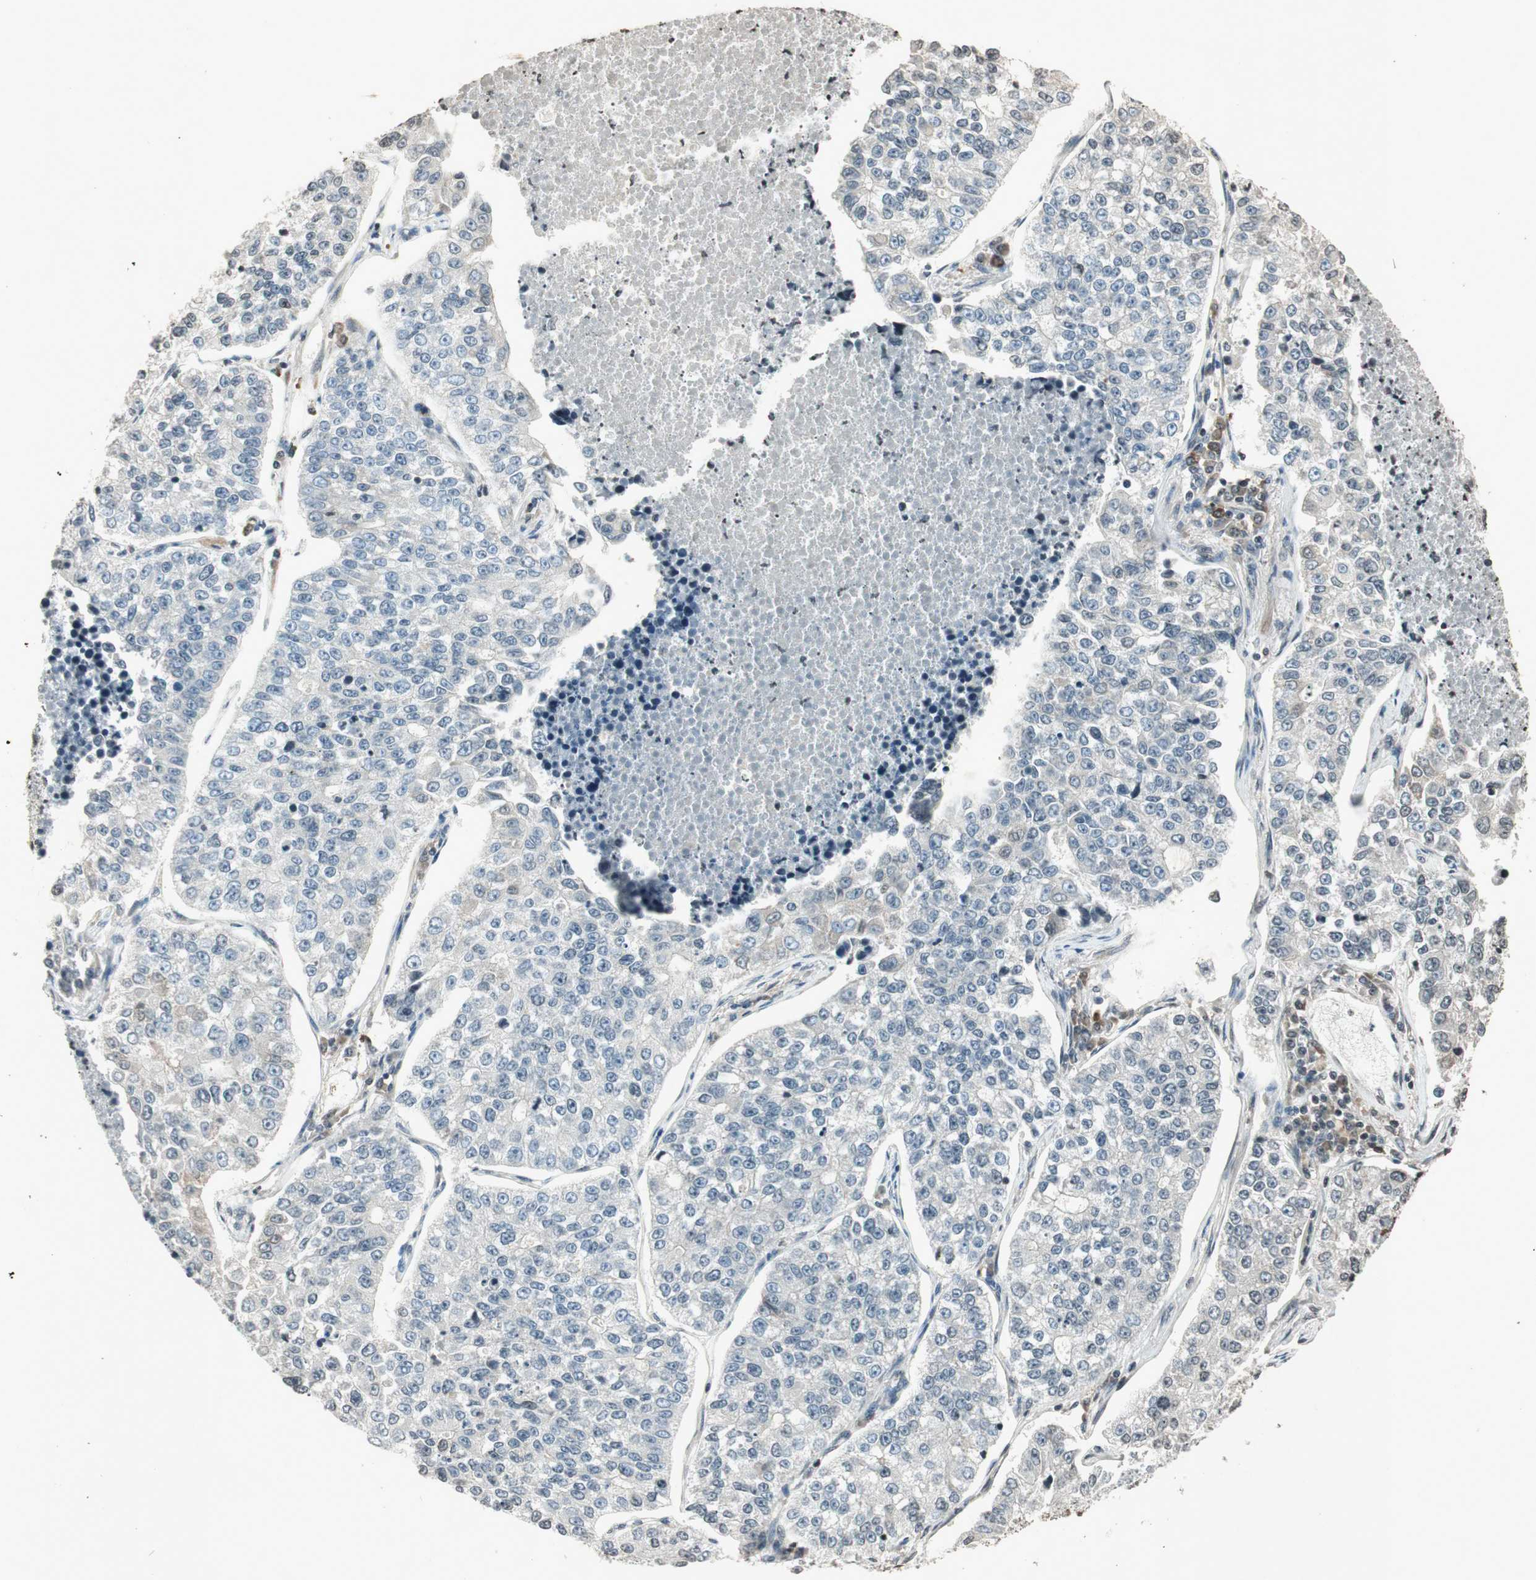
{"staining": {"intensity": "negative", "quantity": "none", "location": "none"}, "tissue": "lung cancer", "cell_type": "Tumor cells", "image_type": "cancer", "snomed": [{"axis": "morphology", "description": "Adenocarcinoma, NOS"}, {"axis": "topography", "description": "Lung"}], "caption": "IHC photomicrograph of lung cancer stained for a protein (brown), which shows no staining in tumor cells.", "gene": "PRKG1", "patient": {"sex": "male", "age": 49}}